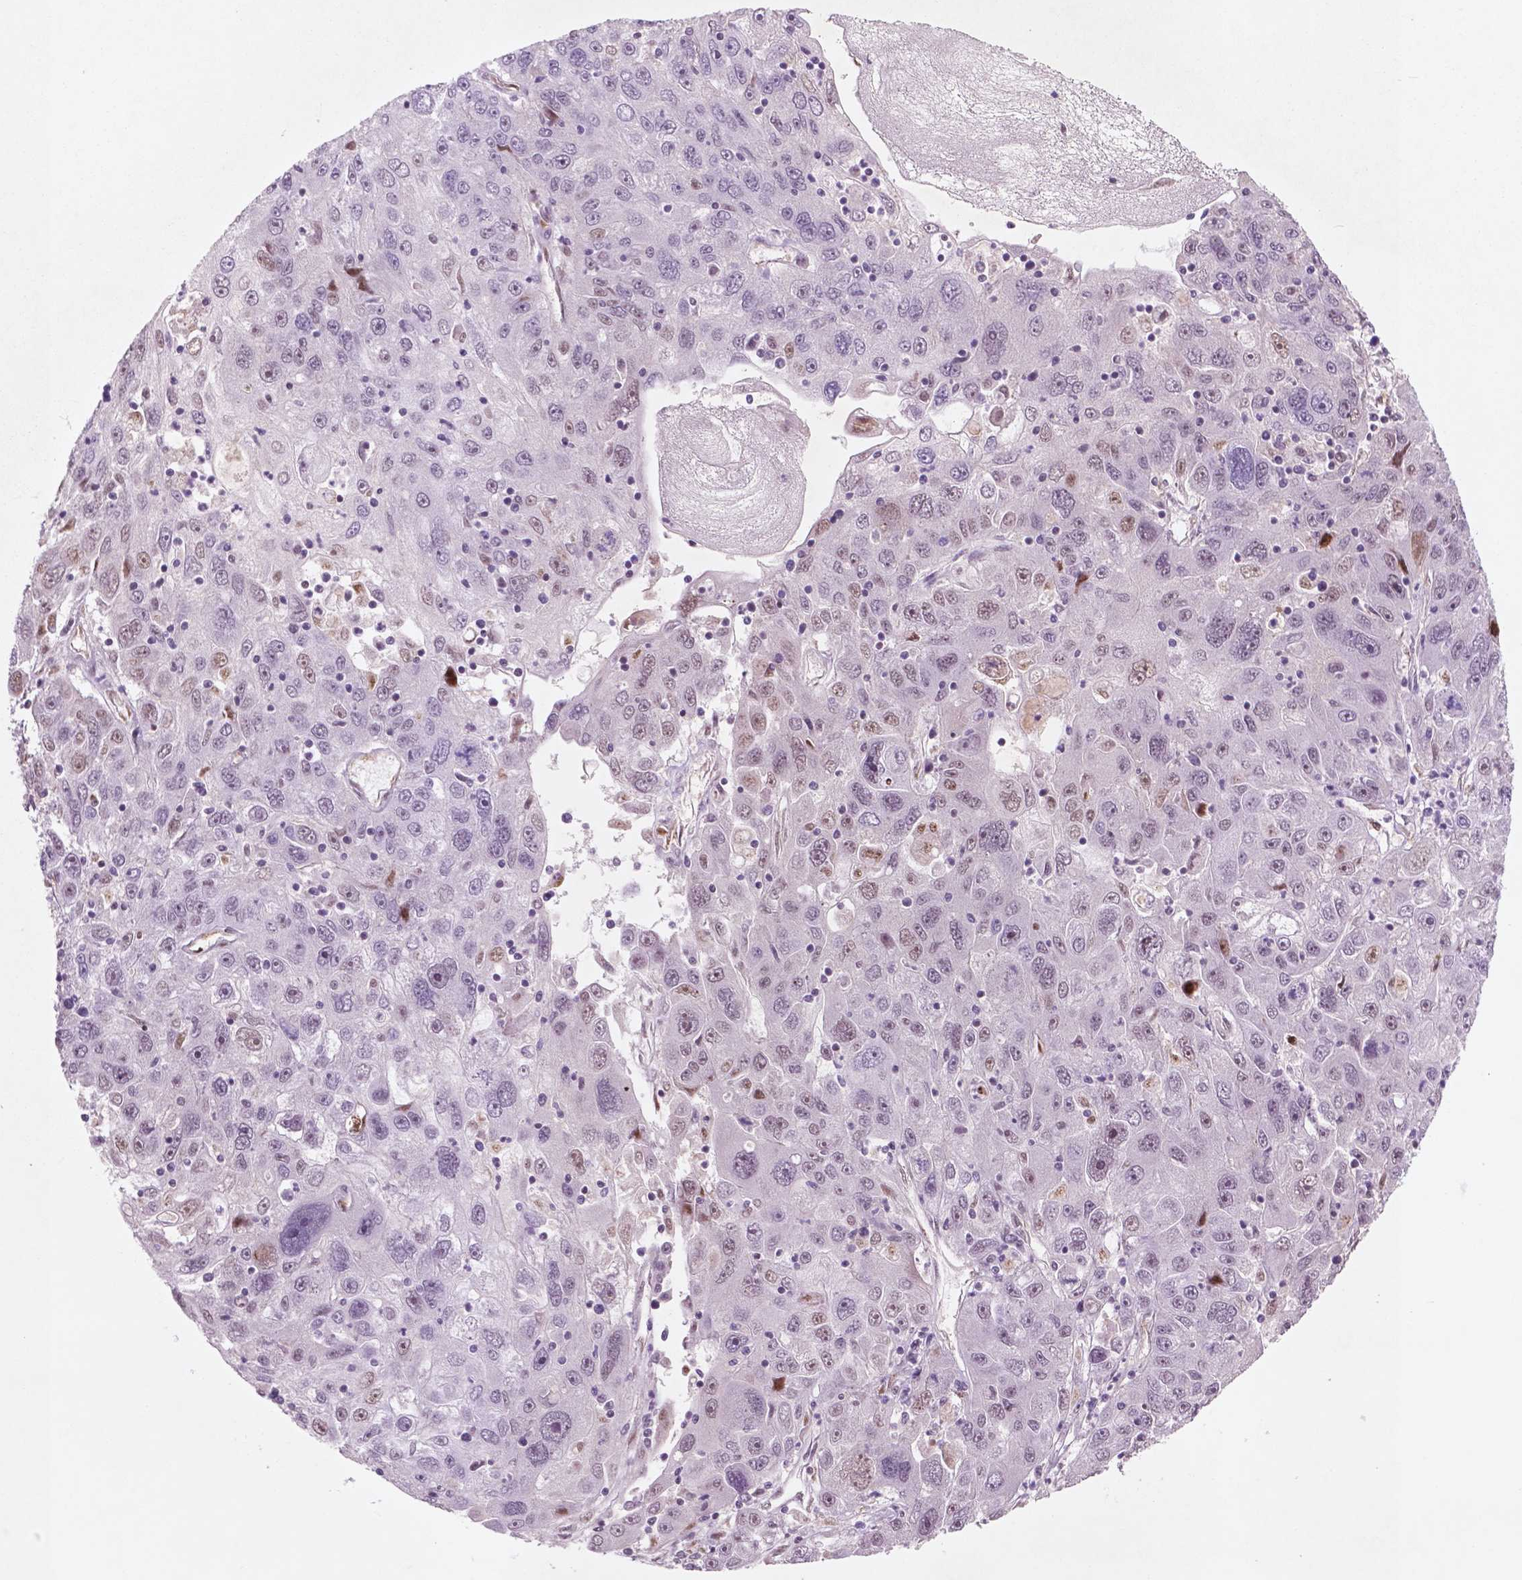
{"staining": {"intensity": "weak", "quantity": "<25%", "location": "nuclear"}, "tissue": "stomach cancer", "cell_type": "Tumor cells", "image_type": "cancer", "snomed": [{"axis": "morphology", "description": "Adenocarcinoma, NOS"}, {"axis": "topography", "description": "Stomach"}], "caption": "IHC of stomach adenocarcinoma exhibits no expression in tumor cells.", "gene": "CTR9", "patient": {"sex": "male", "age": 56}}